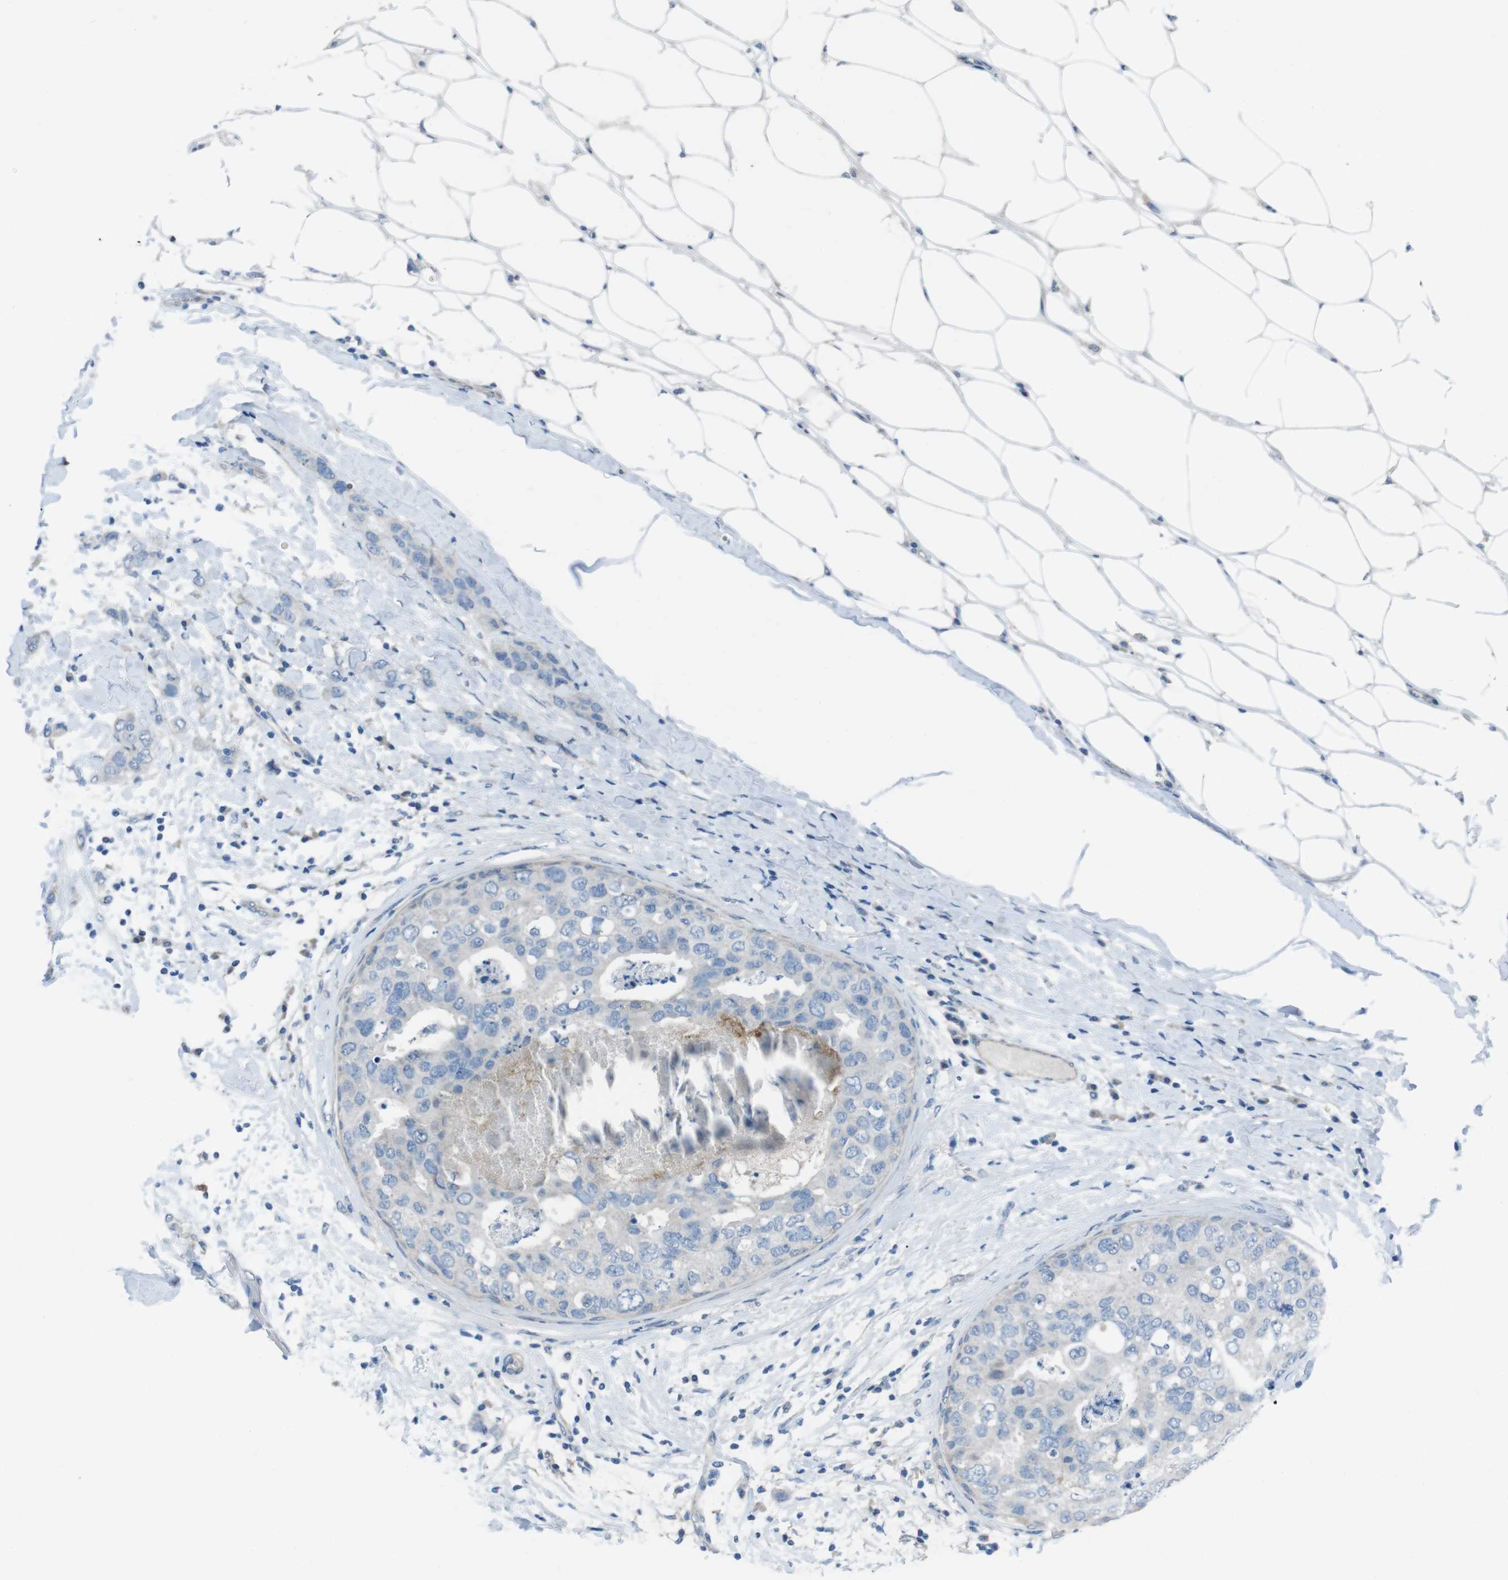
{"staining": {"intensity": "negative", "quantity": "none", "location": "none"}, "tissue": "breast cancer", "cell_type": "Tumor cells", "image_type": "cancer", "snomed": [{"axis": "morphology", "description": "Duct carcinoma"}, {"axis": "topography", "description": "Breast"}], "caption": "This is a micrograph of IHC staining of breast cancer, which shows no expression in tumor cells.", "gene": "CYP2C8", "patient": {"sex": "female", "age": 50}}